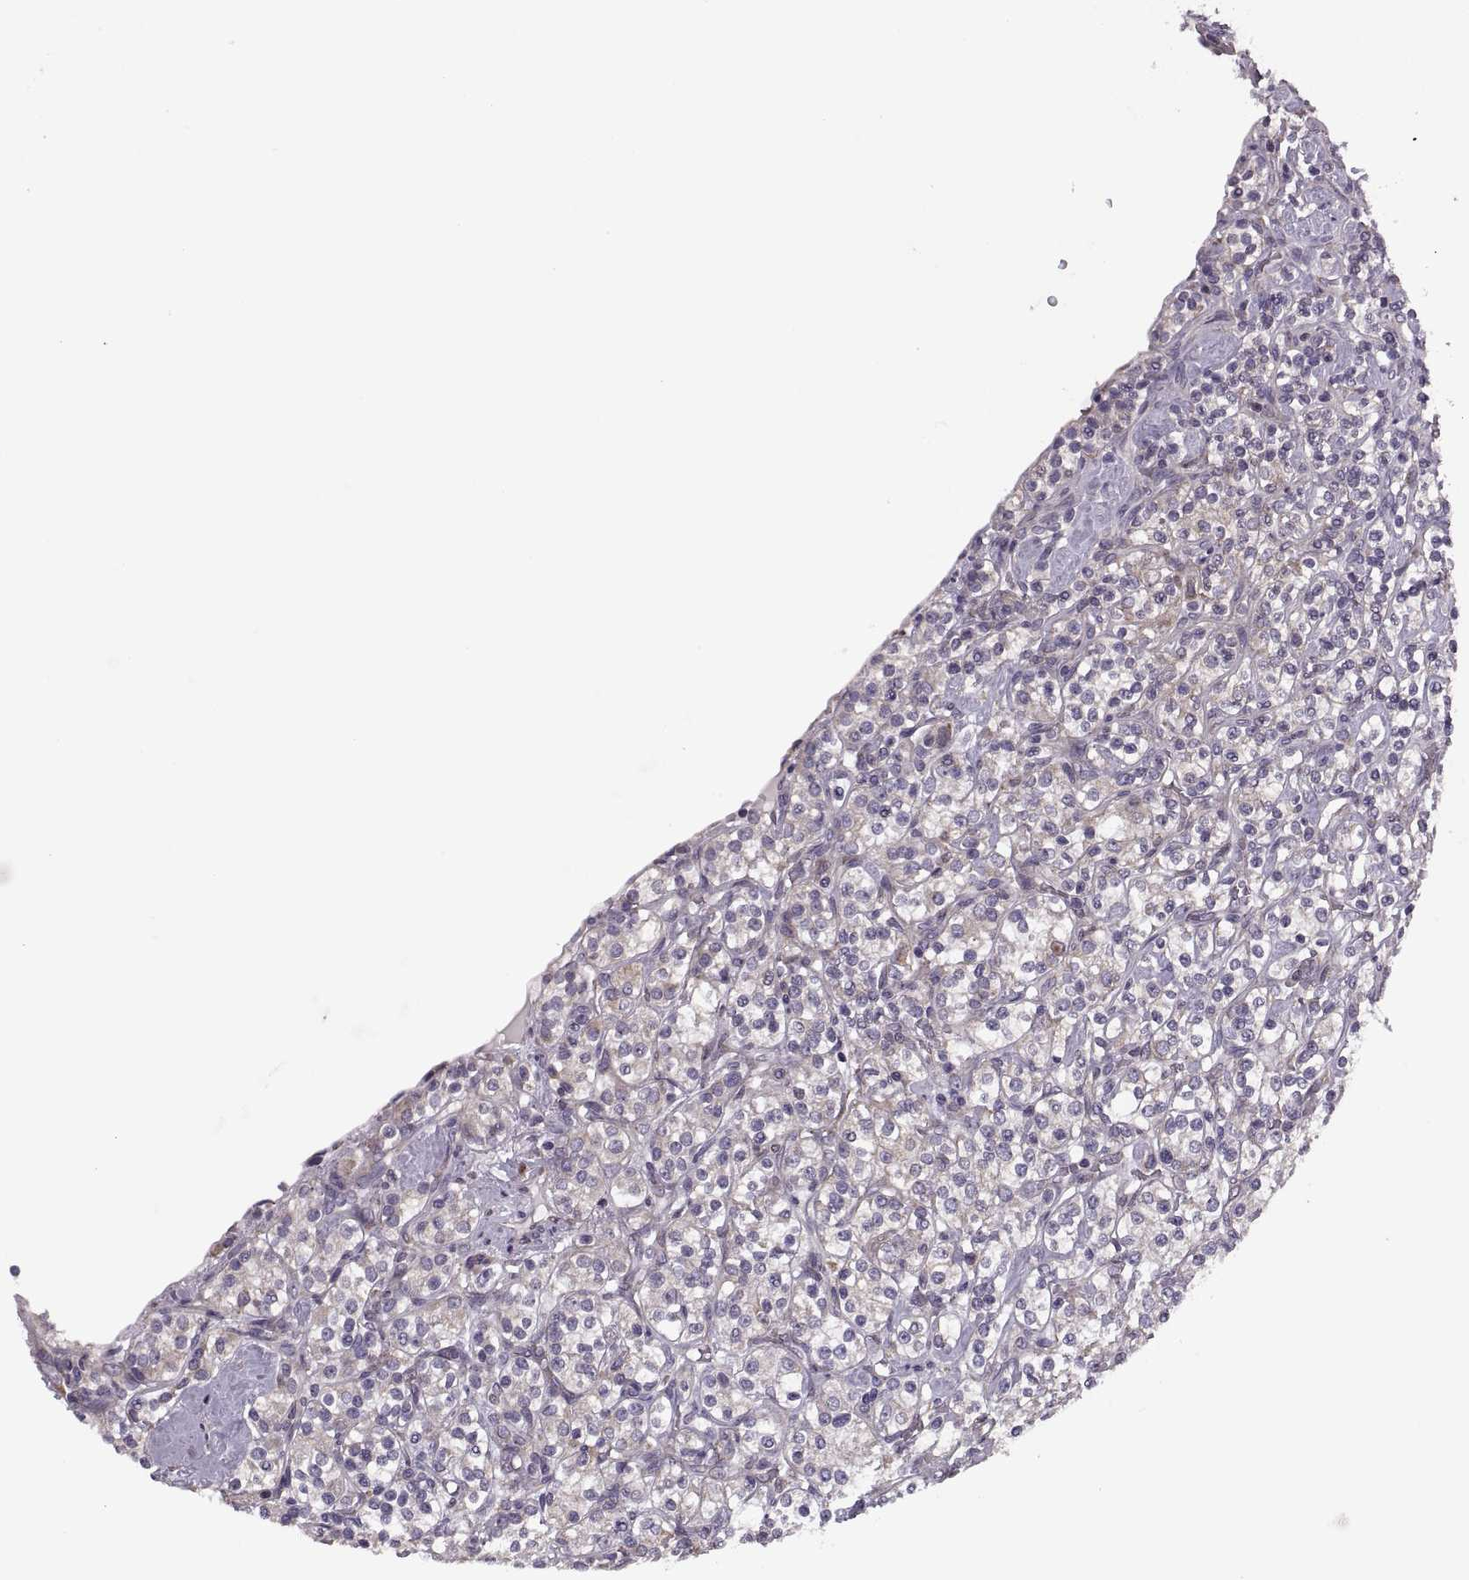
{"staining": {"intensity": "weak", "quantity": ">75%", "location": "cytoplasmic/membranous"}, "tissue": "renal cancer", "cell_type": "Tumor cells", "image_type": "cancer", "snomed": [{"axis": "morphology", "description": "Adenocarcinoma, NOS"}, {"axis": "topography", "description": "Kidney"}], "caption": "A low amount of weak cytoplasmic/membranous expression is identified in approximately >75% of tumor cells in renal adenocarcinoma tissue.", "gene": "LETM2", "patient": {"sex": "male", "age": 77}}